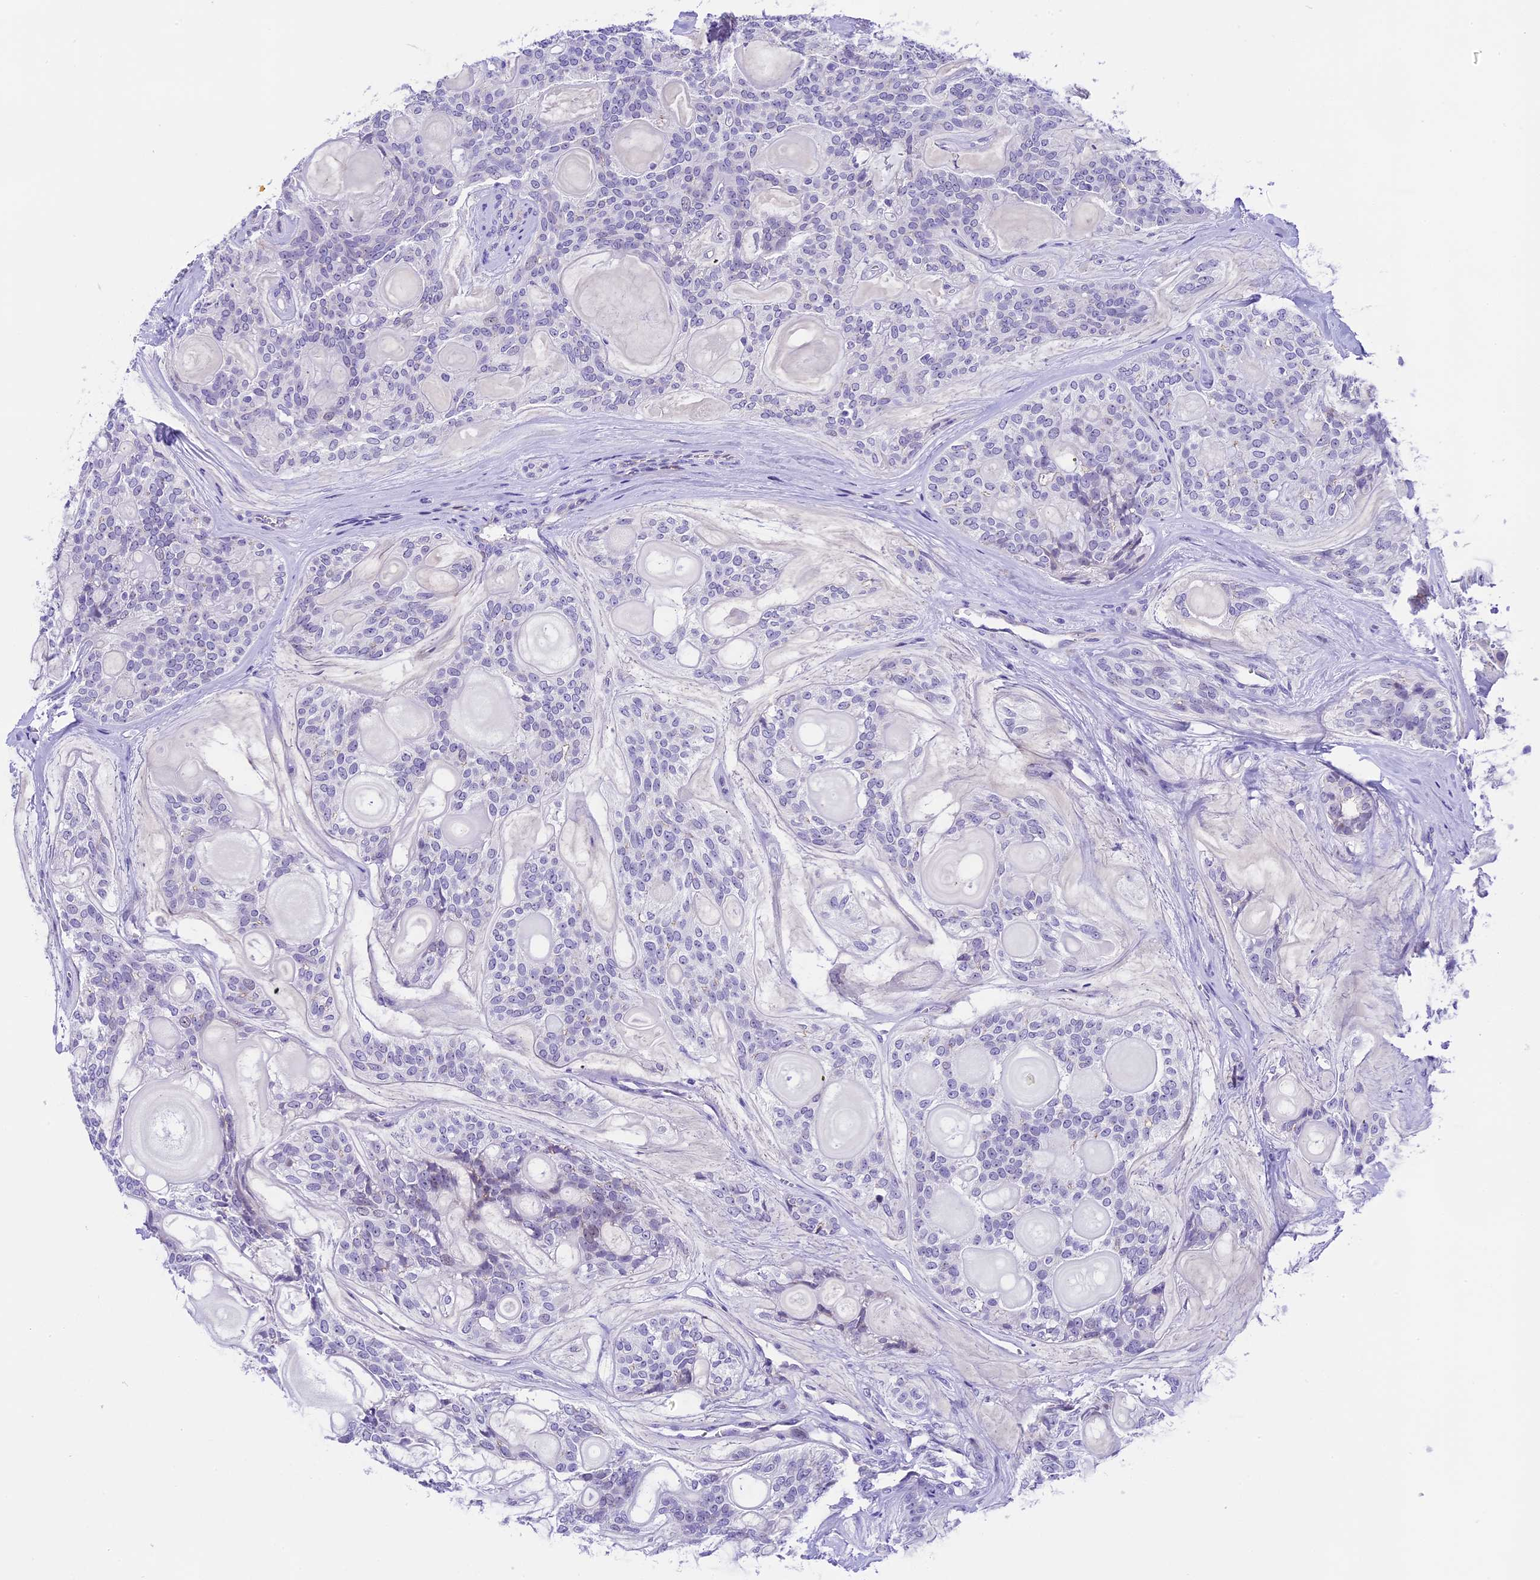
{"staining": {"intensity": "negative", "quantity": "none", "location": "none"}, "tissue": "head and neck cancer", "cell_type": "Tumor cells", "image_type": "cancer", "snomed": [{"axis": "morphology", "description": "Adenocarcinoma, NOS"}, {"axis": "topography", "description": "Head-Neck"}], "caption": "Human head and neck cancer (adenocarcinoma) stained for a protein using immunohistochemistry demonstrates no staining in tumor cells.", "gene": "PRR15", "patient": {"sex": "male", "age": 66}}